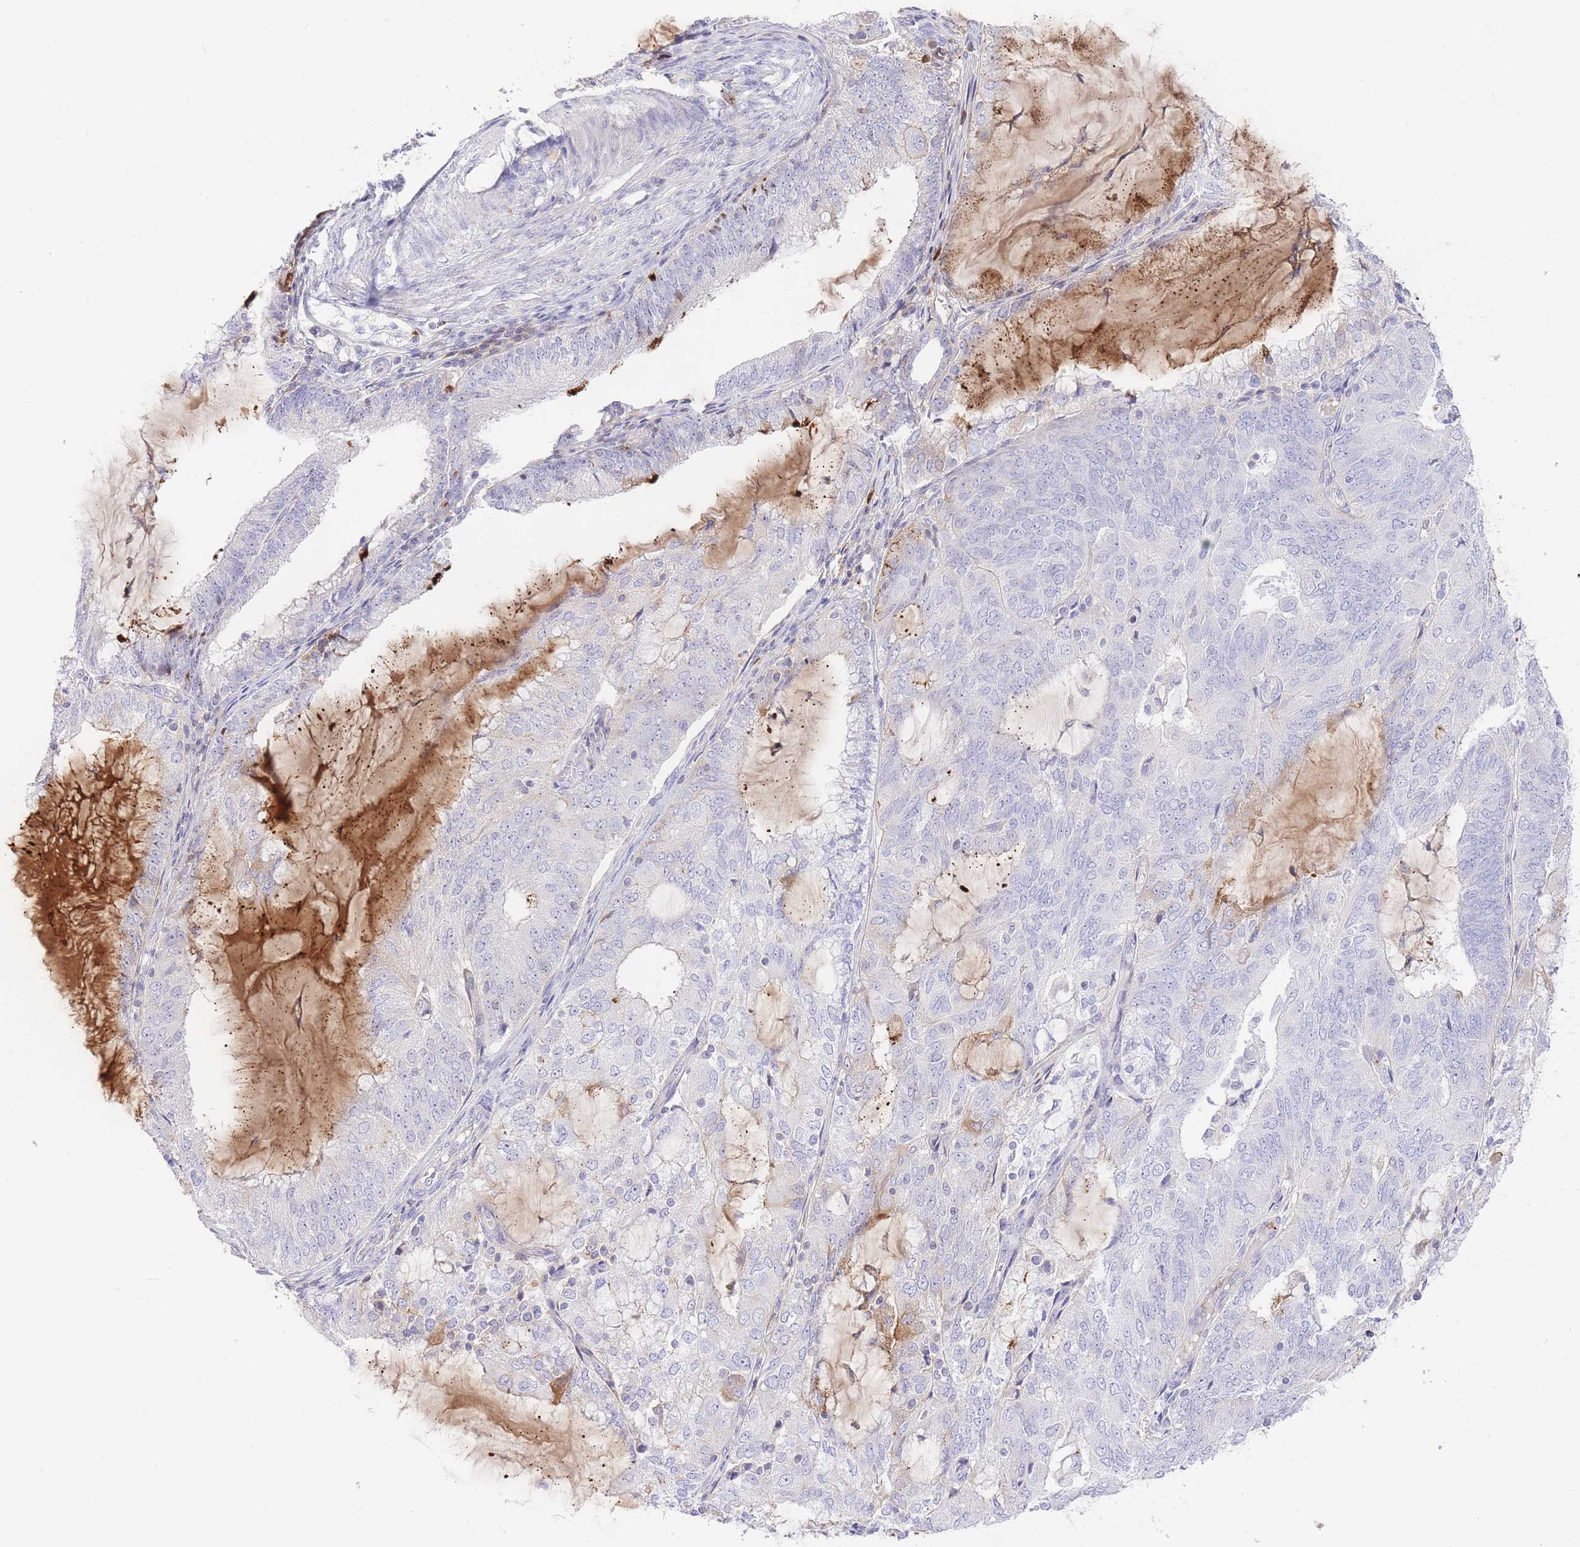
{"staining": {"intensity": "negative", "quantity": "none", "location": "none"}, "tissue": "endometrial cancer", "cell_type": "Tumor cells", "image_type": "cancer", "snomed": [{"axis": "morphology", "description": "Adenocarcinoma, NOS"}, {"axis": "topography", "description": "Endometrium"}], "caption": "Photomicrograph shows no significant protein expression in tumor cells of adenocarcinoma (endometrial).", "gene": "HRG", "patient": {"sex": "female", "age": 81}}